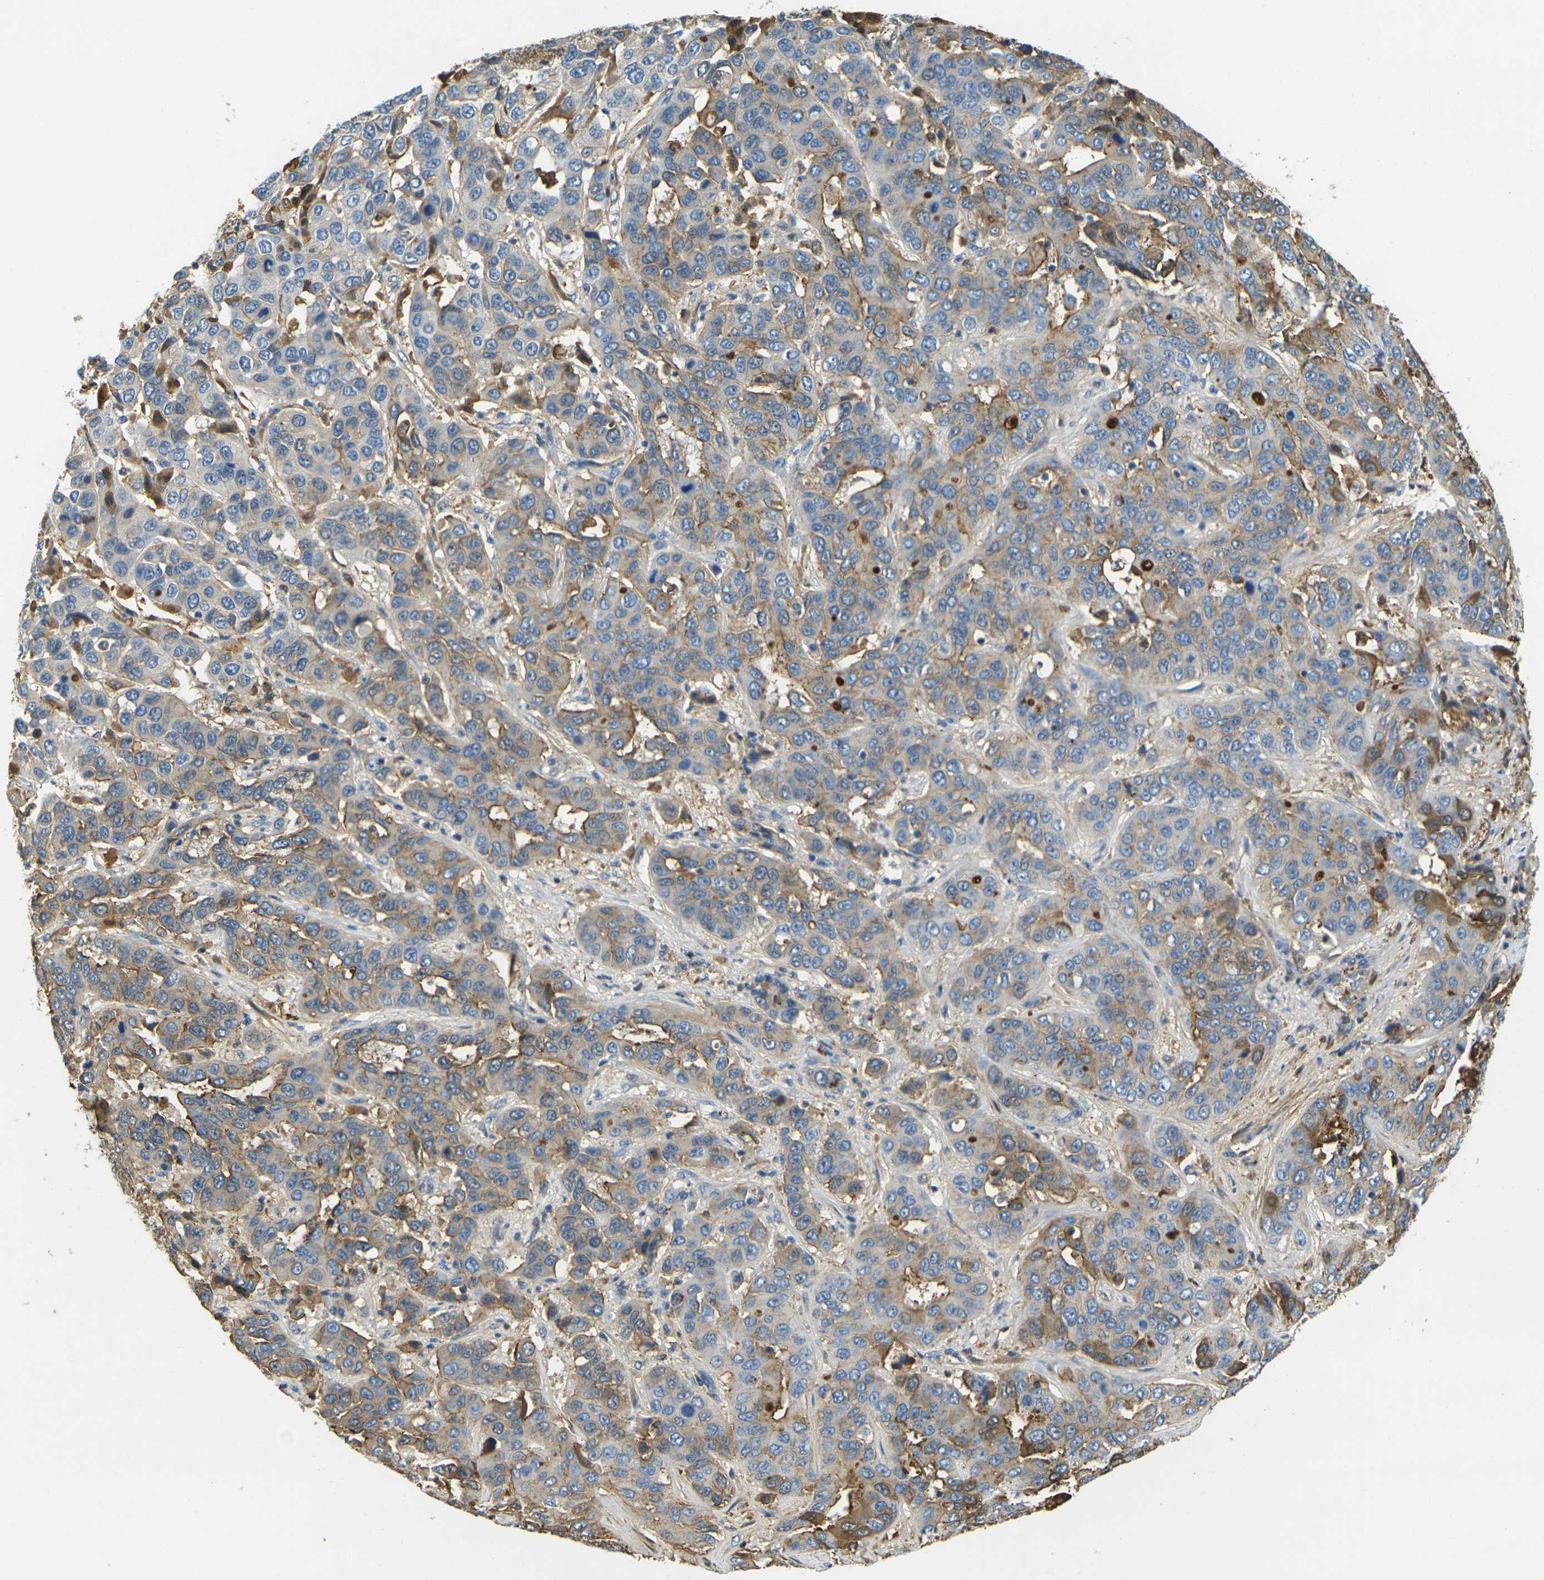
{"staining": {"intensity": "moderate", "quantity": "25%-75%", "location": "cytoplasmic/membranous"}, "tissue": "liver cancer", "cell_type": "Tumor cells", "image_type": "cancer", "snomed": [{"axis": "morphology", "description": "Cholangiocarcinoma"}, {"axis": "topography", "description": "Liver"}], "caption": "Liver cancer (cholangiocarcinoma) stained with a protein marker shows moderate staining in tumor cells.", "gene": "PLCD1", "patient": {"sex": "female", "age": 52}}